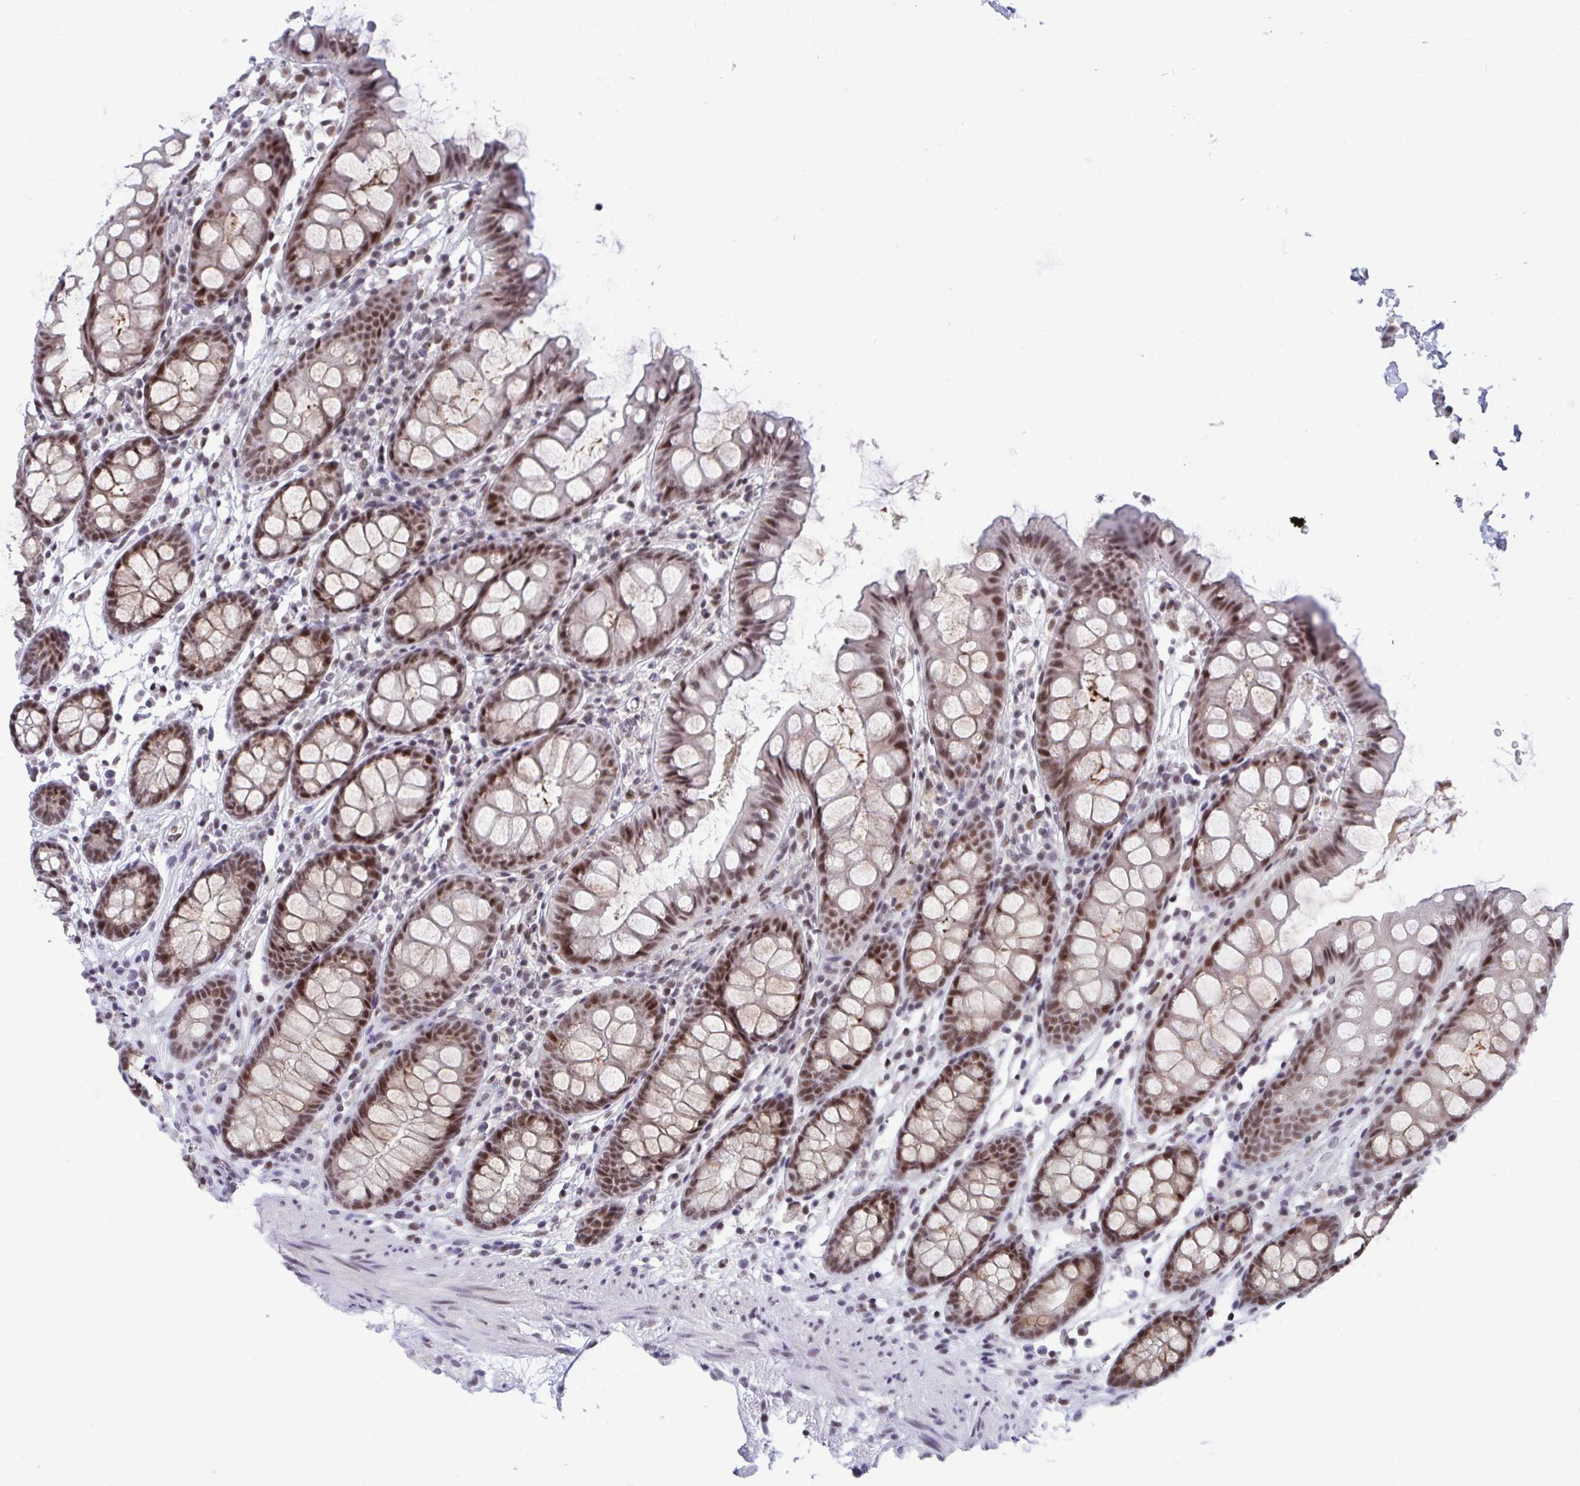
{"staining": {"intensity": "weak", "quantity": "<25%", "location": "nuclear"}, "tissue": "colon", "cell_type": "Endothelial cells", "image_type": "normal", "snomed": [{"axis": "morphology", "description": "Normal tissue, NOS"}, {"axis": "topography", "description": "Colon"}], "caption": "Micrograph shows no significant protein expression in endothelial cells of normal colon.", "gene": "WBP11", "patient": {"sex": "female", "age": 84}}